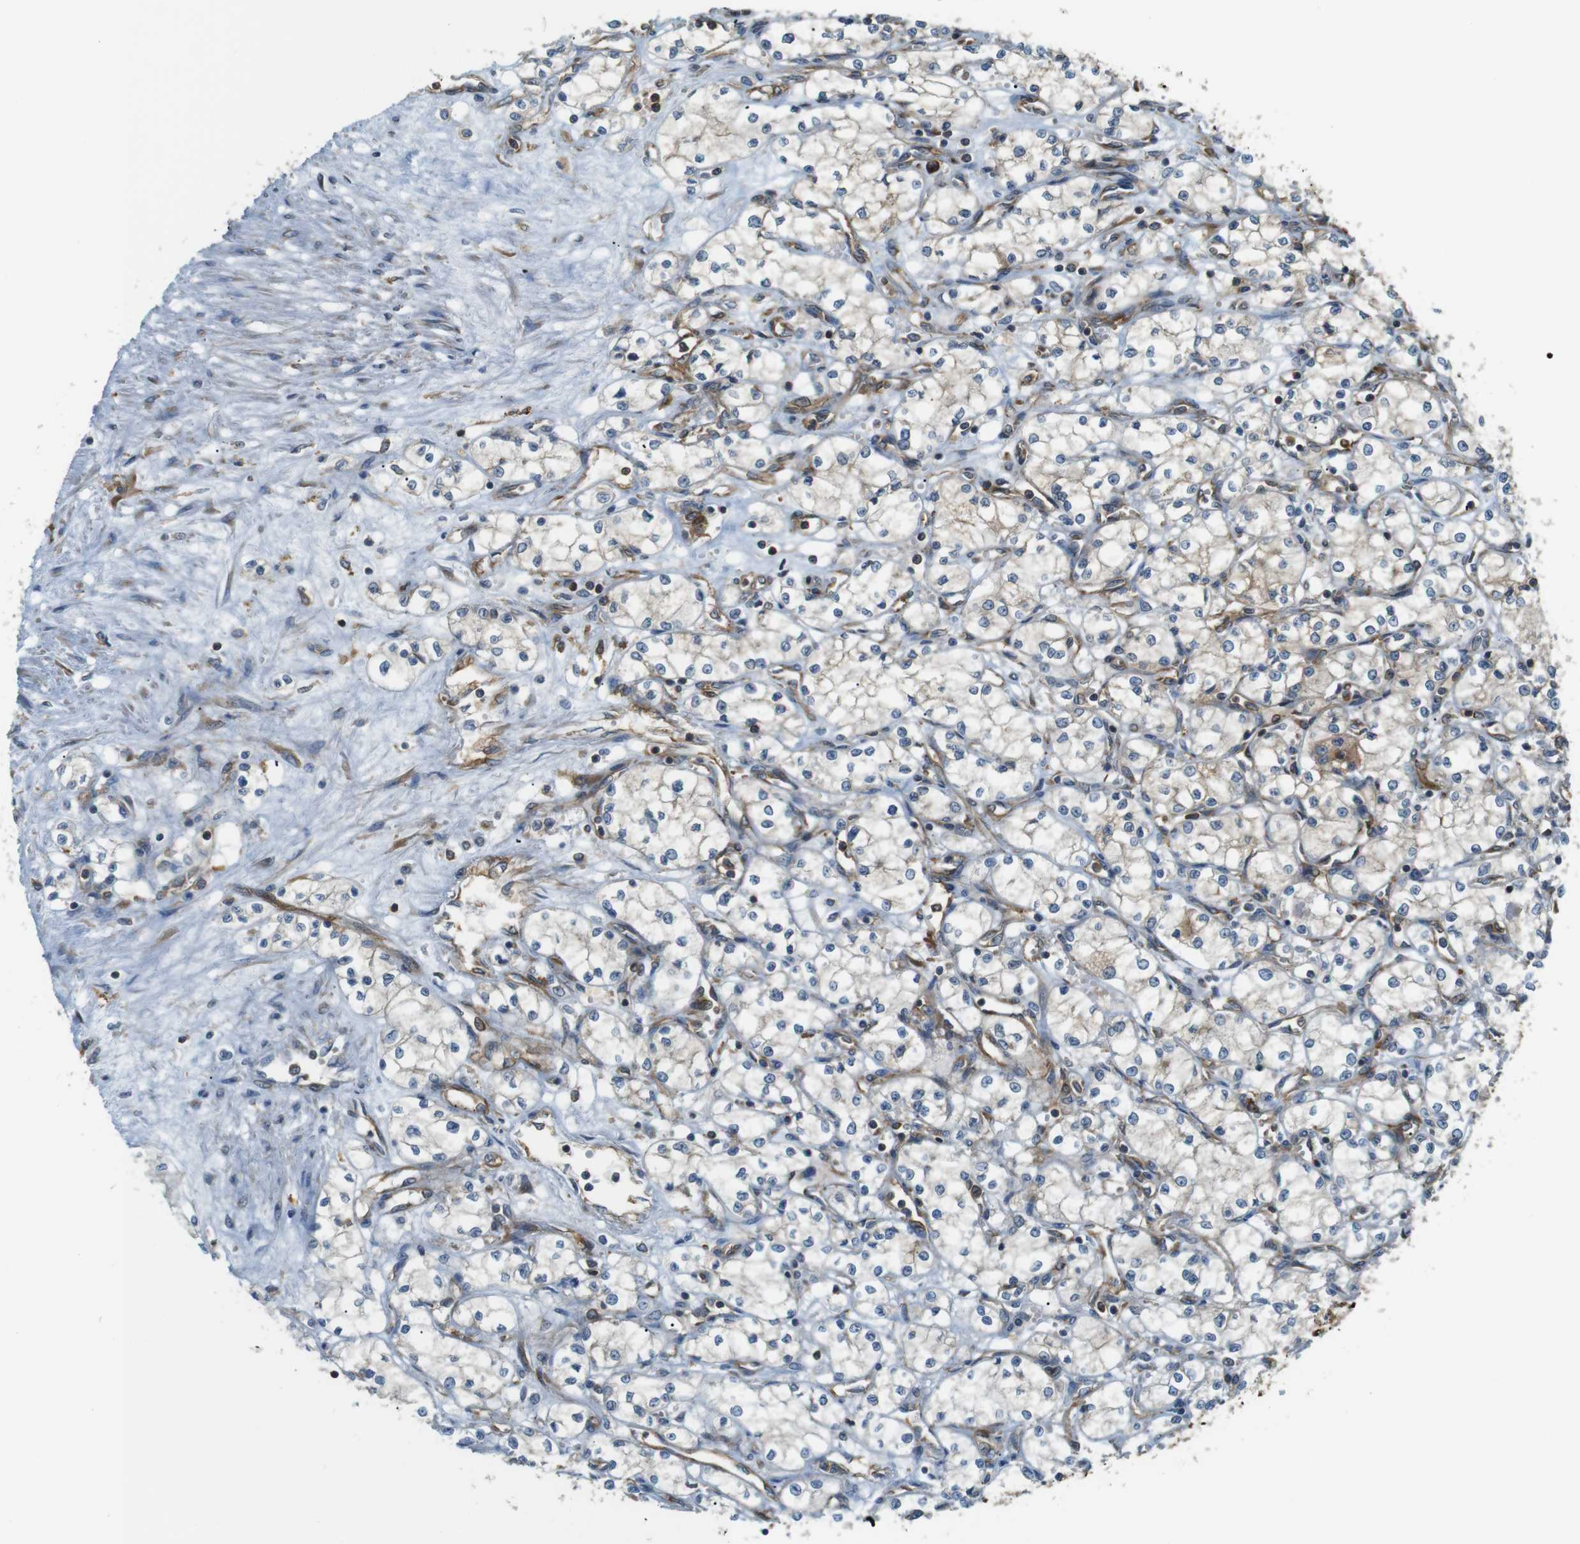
{"staining": {"intensity": "weak", "quantity": "<25%", "location": "cytoplasmic/membranous"}, "tissue": "renal cancer", "cell_type": "Tumor cells", "image_type": "cancer", "snomed": [{"axis": "morphology", "description": "Normal tissue, NOS"}, {"axis": "morphology", "description": "Adenocarcinoma, NOS"}, {"axis": "topography", "description": "Kidney"}], "caption": "This is a histopathology image of immunohistochemistry staining of renal cancer (adenocarcinoma), which shows no staining in tumor cells.", "gene": "TSC1", "patient": {"sex": "male", "age": 59}}